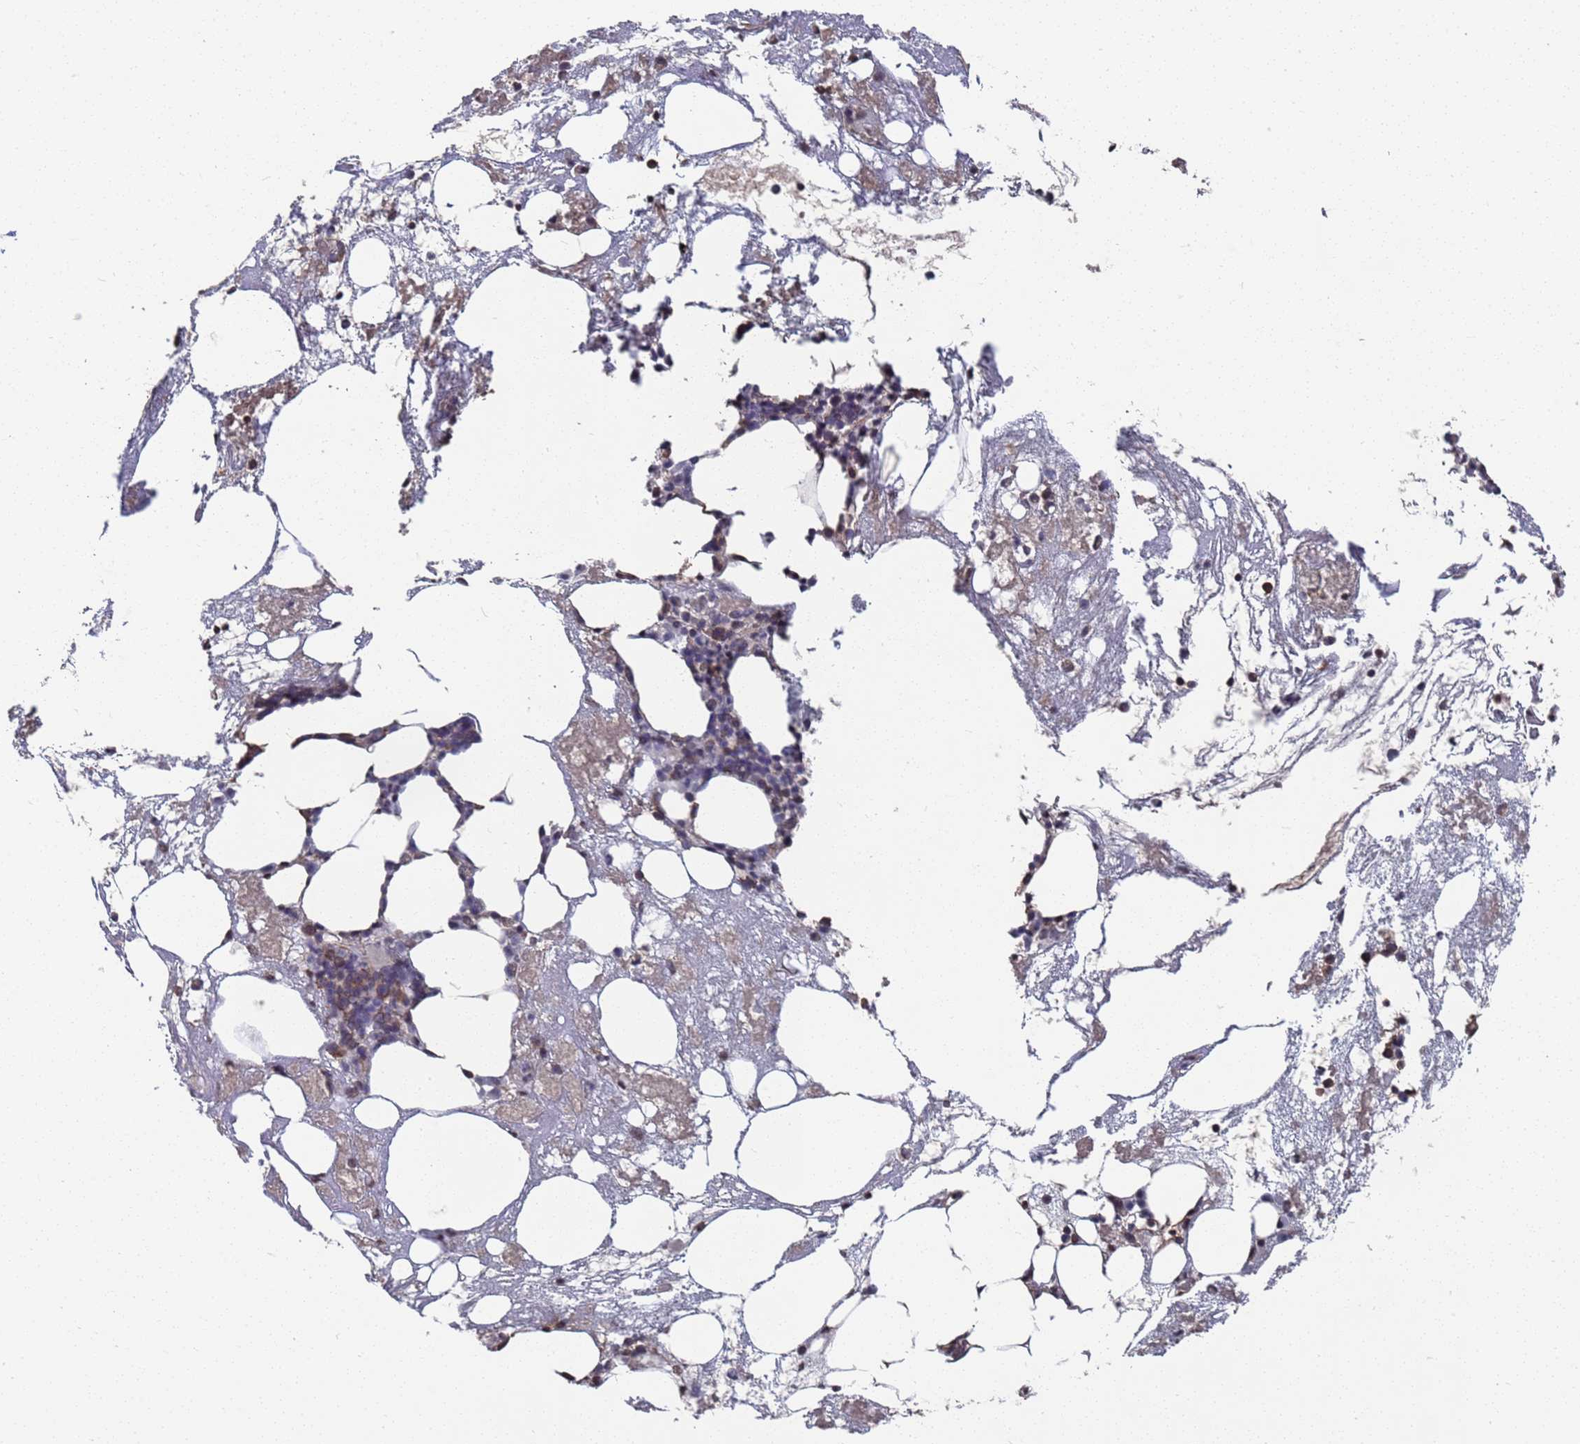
{"staining": {"intensity": "strong", "quantity": "<25%", "location": "cytoplasmic/membranous"}, "tissue": "bone marrow", "cell_type": "Hematopoietic cells", "image_type": "normal", "snomed": [{"axis": "morphology", "description": "Normal tissue, NOS"}, {"axis": "topography", "description": "Bone marrow"}], "caption": "High-power microscopy captured an IHC photomicrograph of benign bone marrow, revealing strong cytoplasmic/membranous expression in about <25% of hematopoietic cells.", "gene": "CFAP119", "patient": {"sex": "male", "age": 78}}